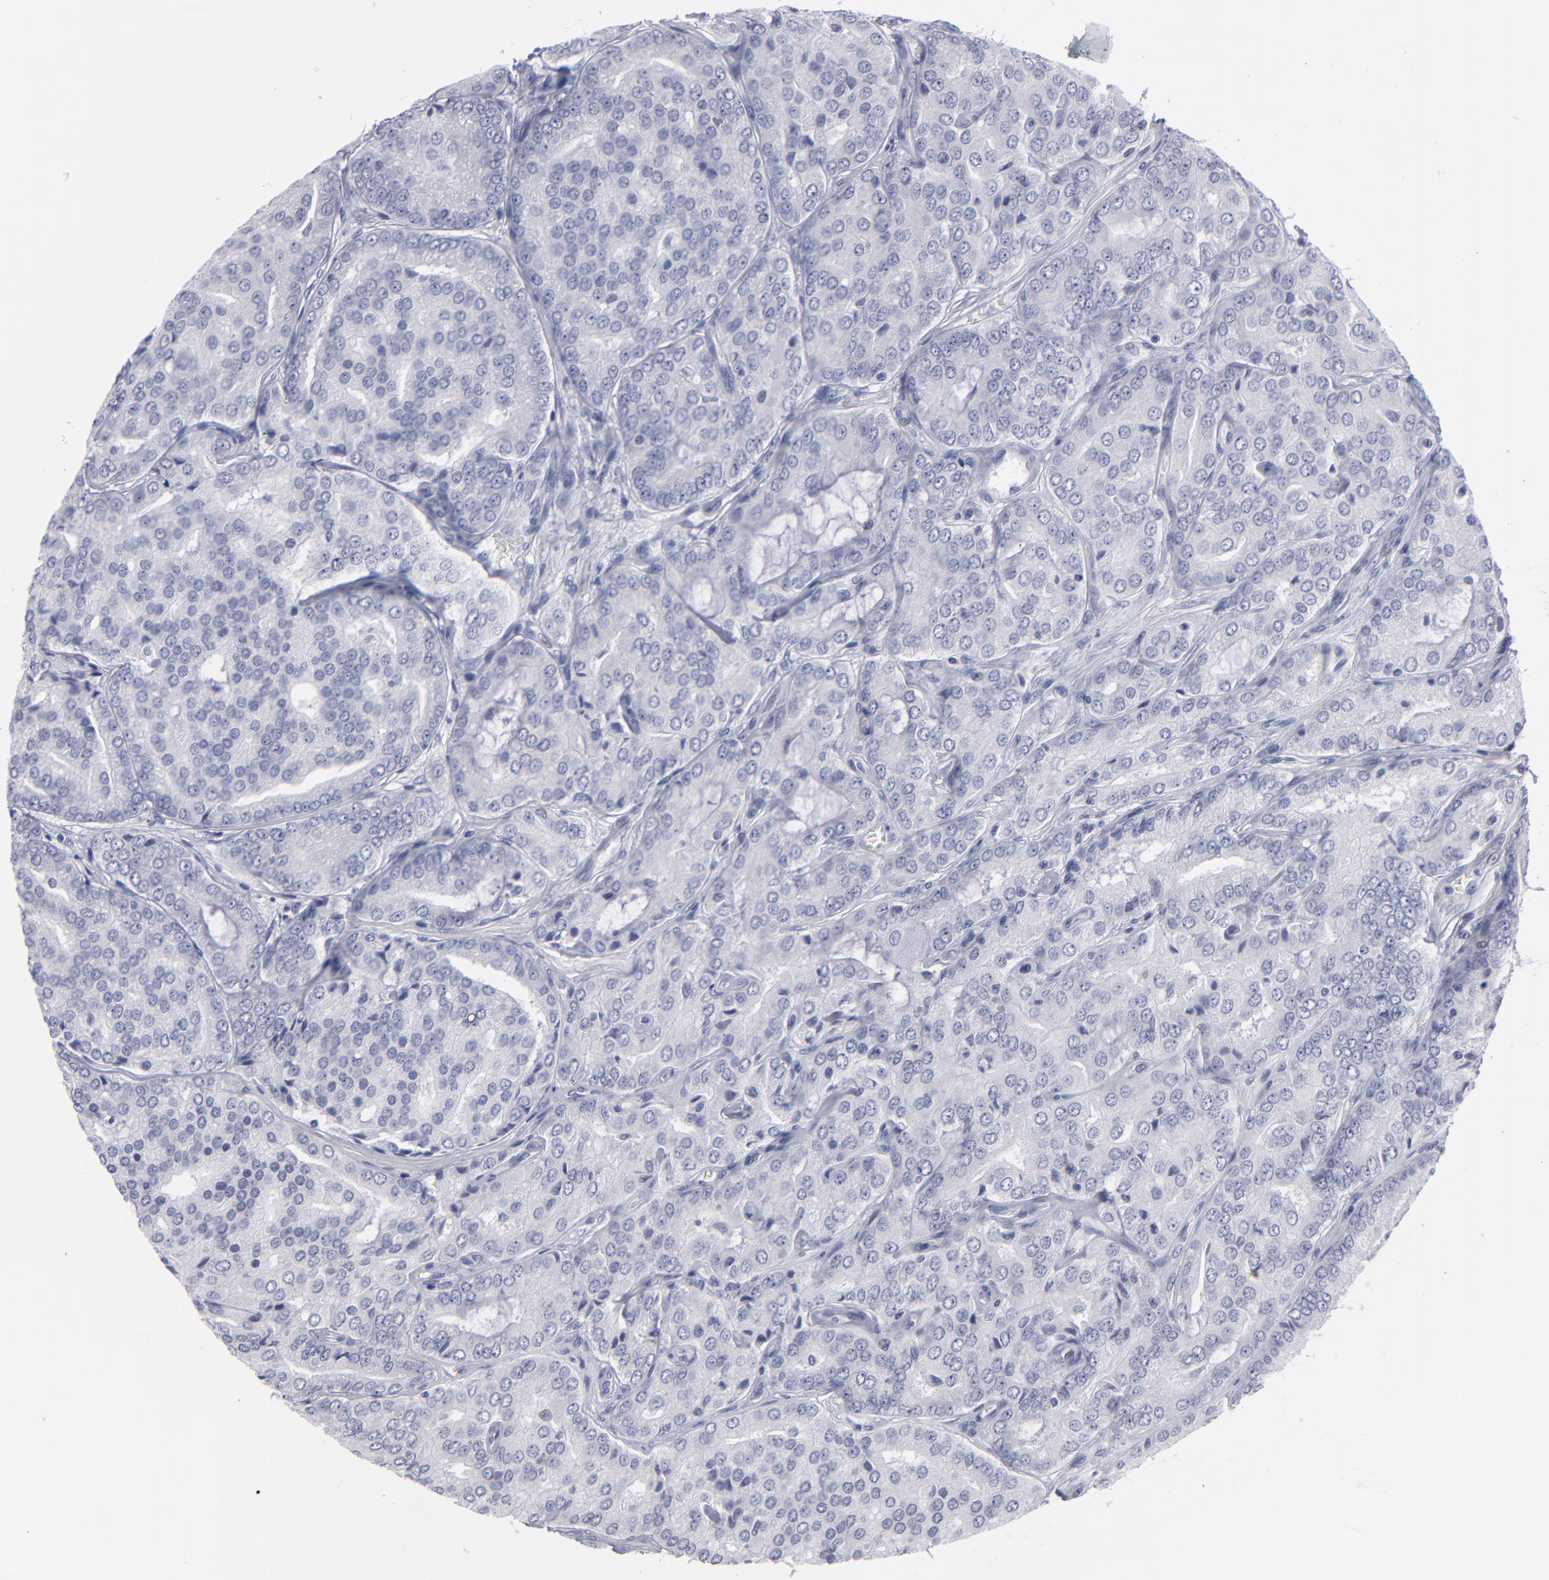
{"staining": {"intensity": "negative", "quantity": "none", "location": "none"}, "tissue": "prostate cancer", "cell_type": "Tumor cells", "image_type": "cancer", "snomed": [{"axis": "morphology", "description": "Adenocarcinoma, High grade"}, {"axis": "topography", "description": "Prostate"}], "caption": "Protein analysis of prostate cancer (adenocarcinoma (high-grade)) shows no significant expression in tumor cells.", "gene": "RPH3A", "patient": {"sex": "male", "age": 64}}